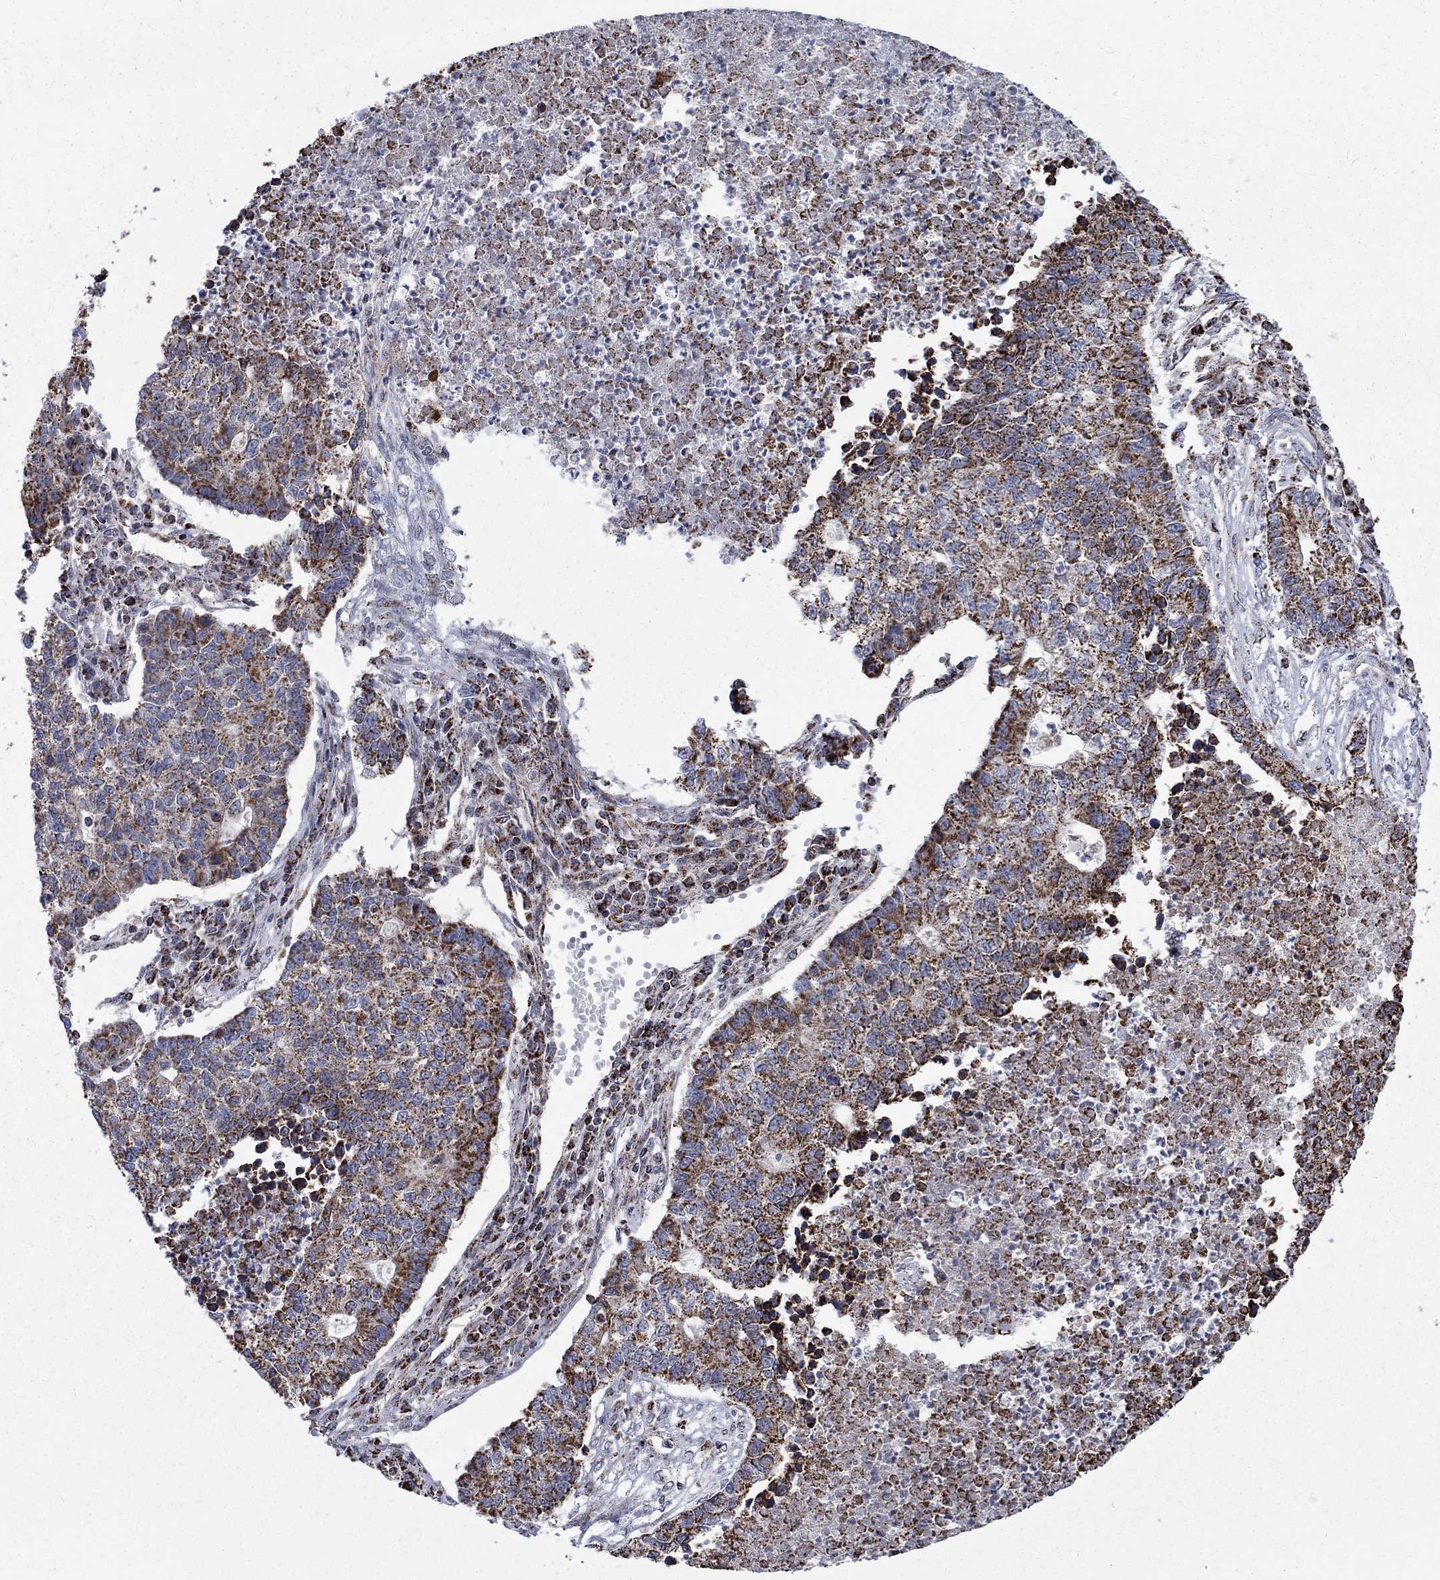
{"staining": {"intensity": "strong", "quantity": ">75%", "location": "cytoplasmic/membranous"}, "tissue": "lung cancer", "cell_type": "Tumor cells", "image_type": "cancer", "snomed": [{"axis": "morphology", "description": "Adenocarcinoma, NOS"}, {"axis": "topography", "description": "Lung"}], "caption": "Protein expression analysis of human adenocarcinoma (lung) reveals strong cytoplasmic/membranous staining in about >75% of tumor cells.", "gene": "MOAP1", "patient": {"sex": "male", "age": 57}}